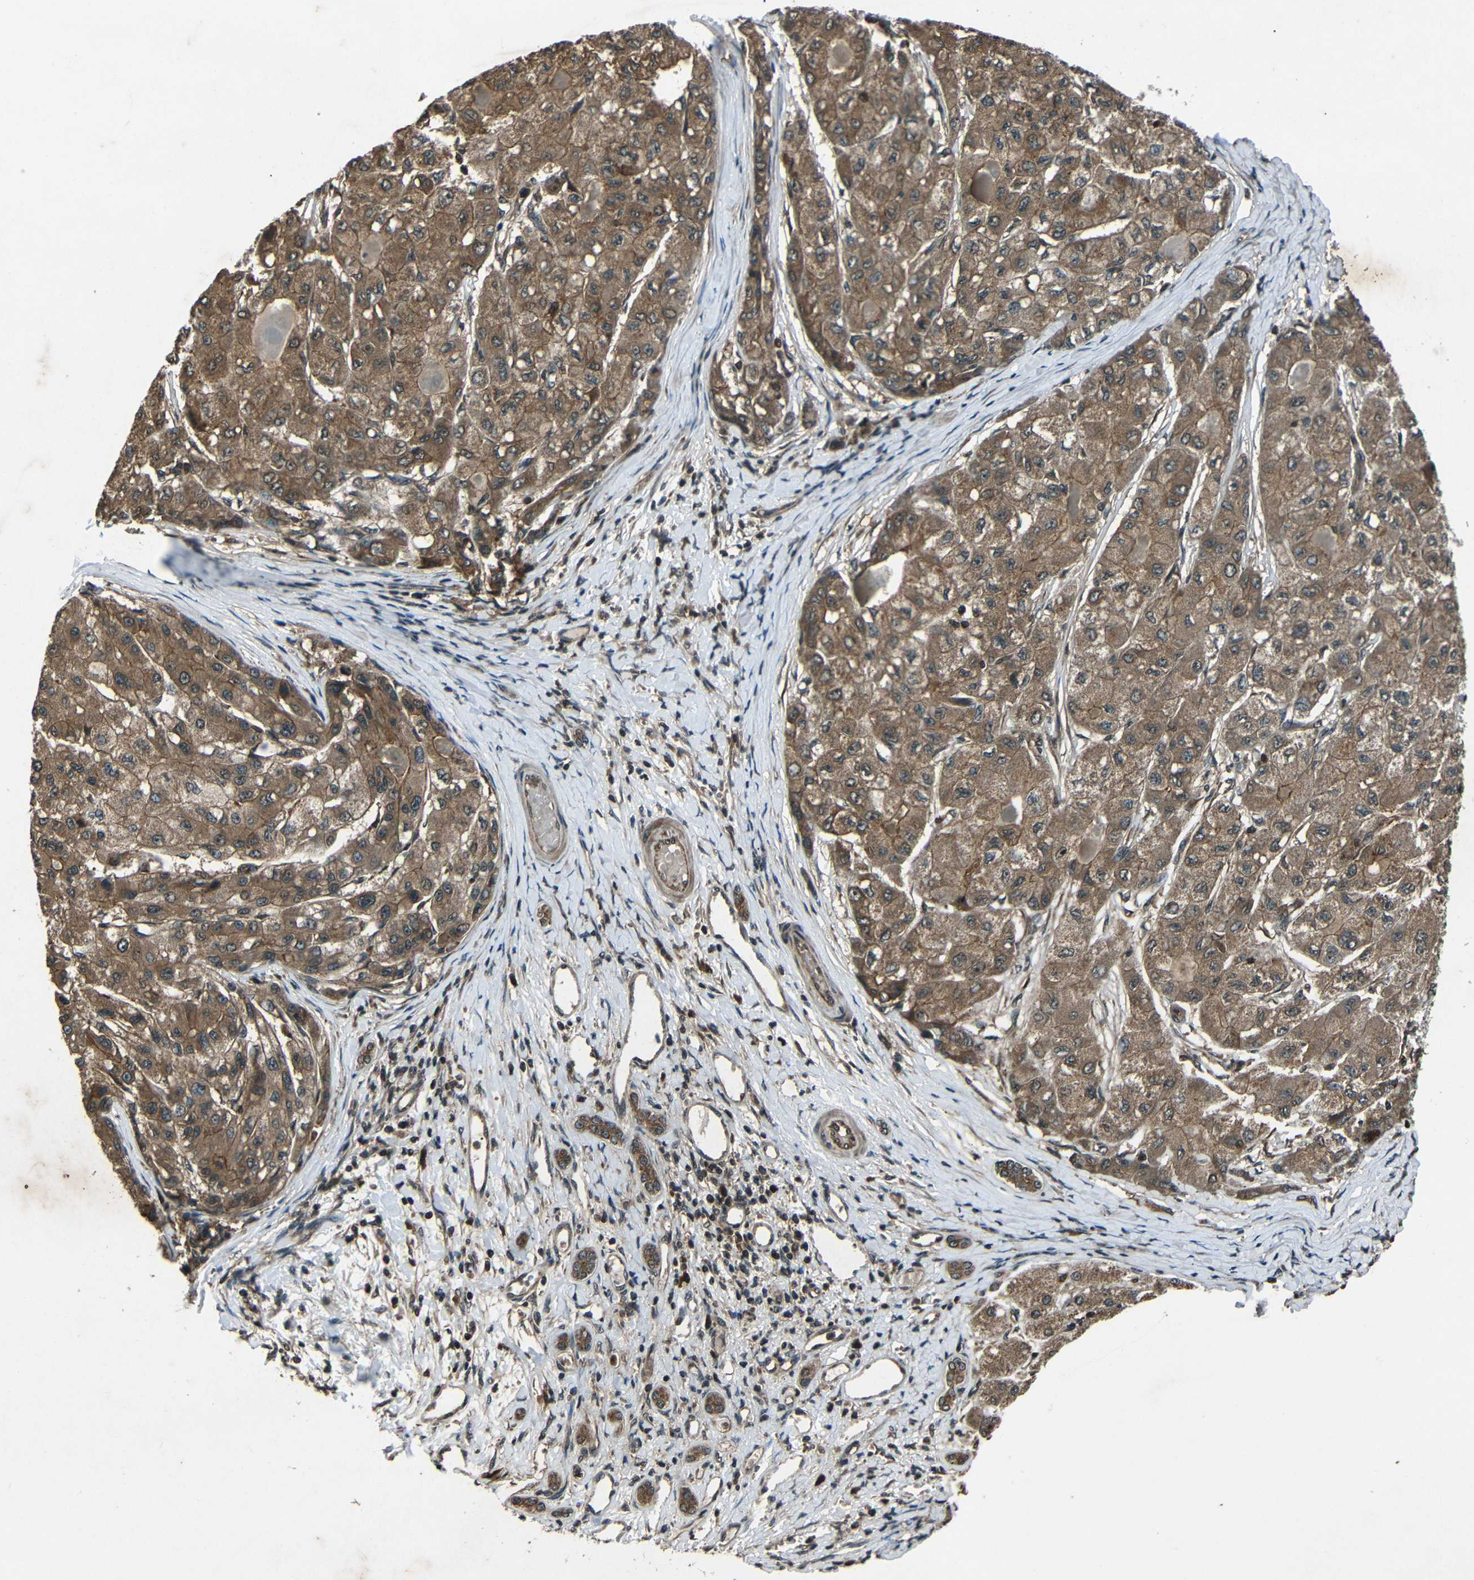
{"staining": {"intensity": "moderate", "quantity": ">75%", "location": "cytoplasmic/membranous"}, "tissue": "liver cancer", "cell_type": "Tumor cells", "image_type": "cancer", "snomed": [{"axis": "morphology", "description": "Carcinoma, Hepatocellular, NOS"}, {"axis": "topography", "description": "Liver"}], "caption": "IHC of human hepatocellular carcinoma (liver) shows medium levels of moderate cytoplasmic/membranous positivity in approximately >75% of tumor cells.", "gene": "PLK2", "patient": {"sex": "male", "age": 80}}